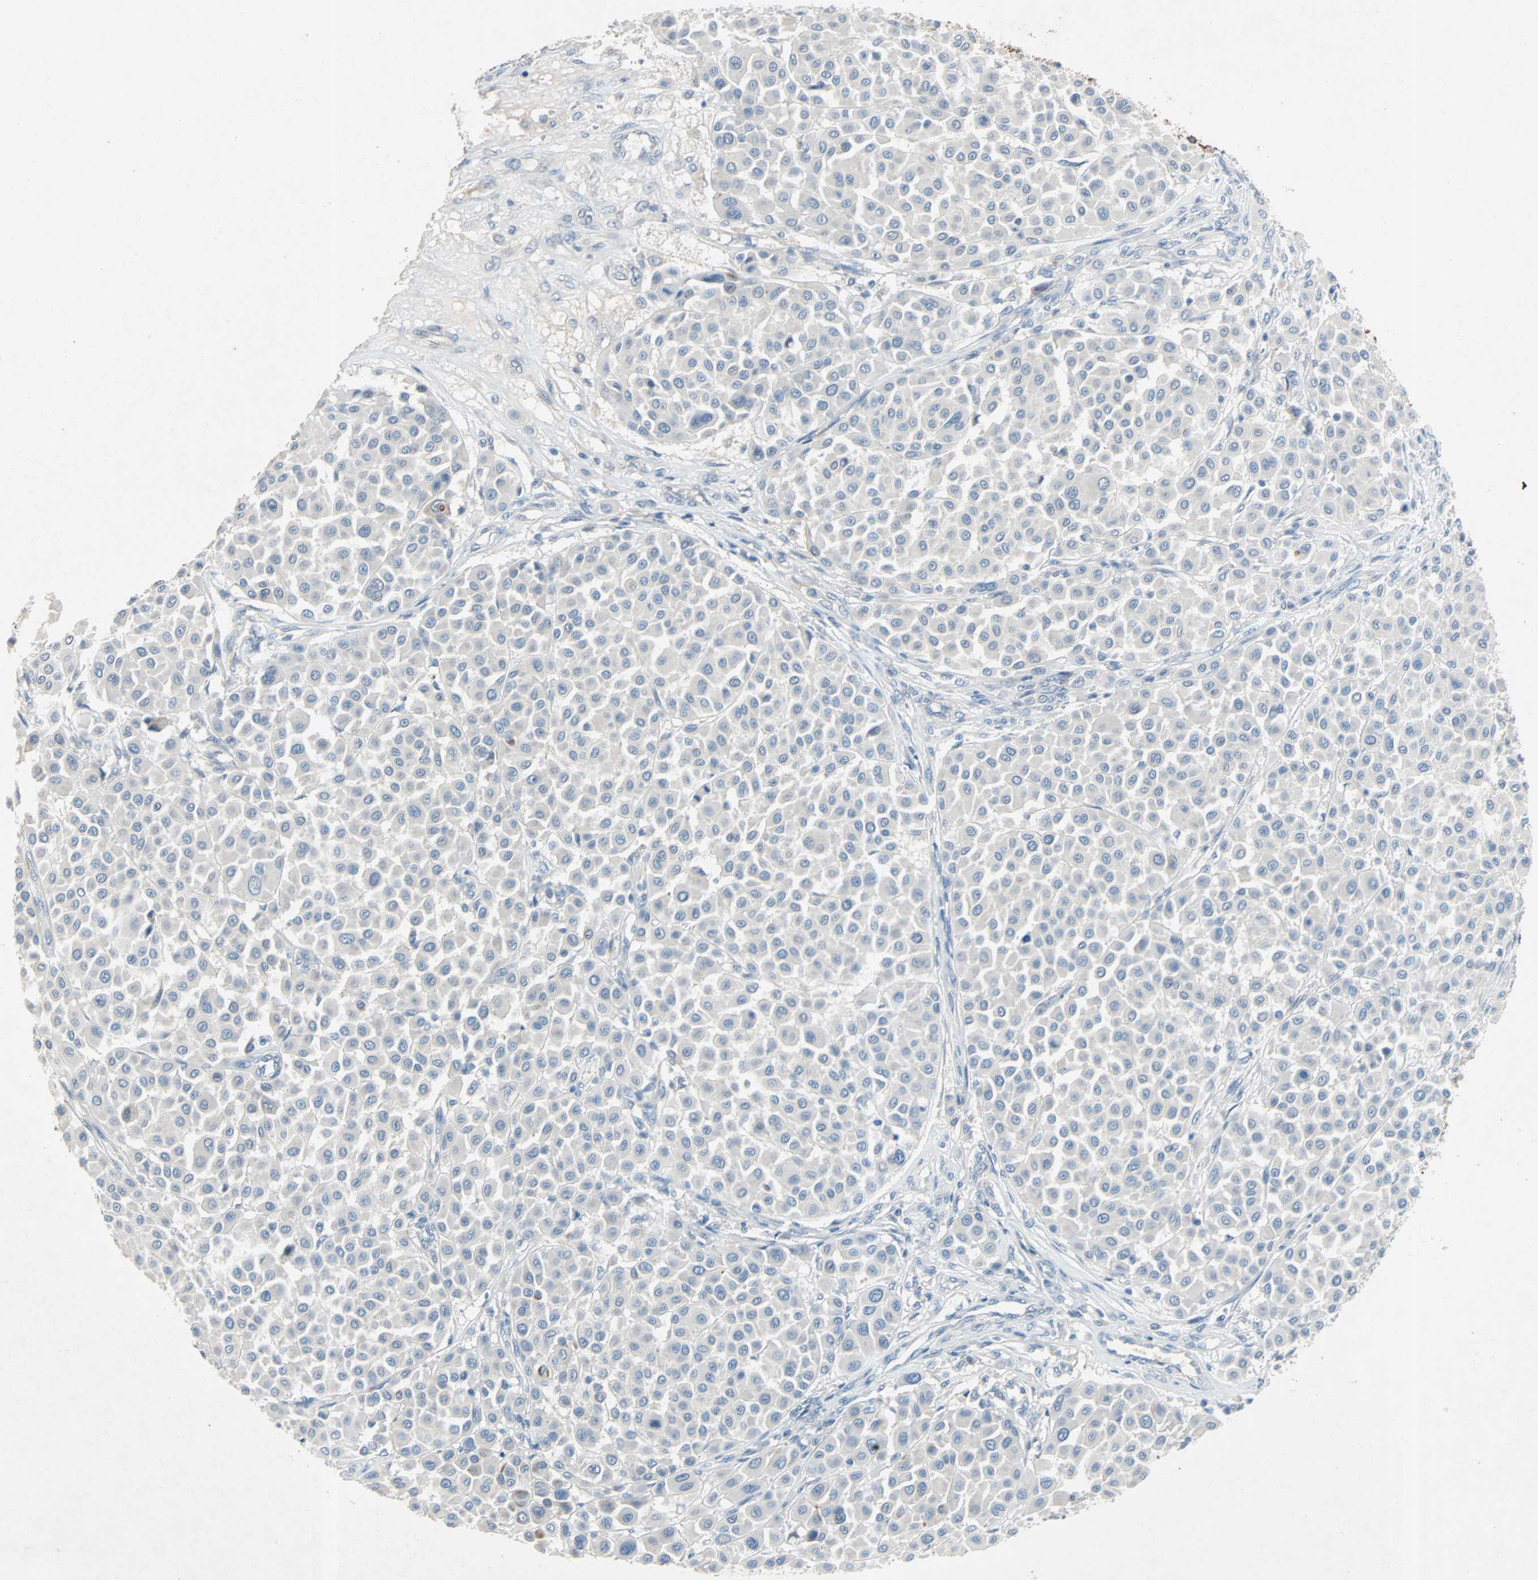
{"staining": {"intensity": "negative", "quantity": "none", "location": "none"}, "tissue": "melanoma", "cell_type": "Tumor cells", "image_type": "cancer", "snomed": [{"axis": "morphology", "description": "Malignant melanoma, Metastatic site"}, {"axis": "topography", "description": "Soft tissue"}], "caption": "This is a micrograph of immunohistochemistry staining of malignant melanoma (metastatic site), which shows no positivity in tumor cells.", "gene": "PCDHB2", "patient": {"sex": "male", "age": 41}}